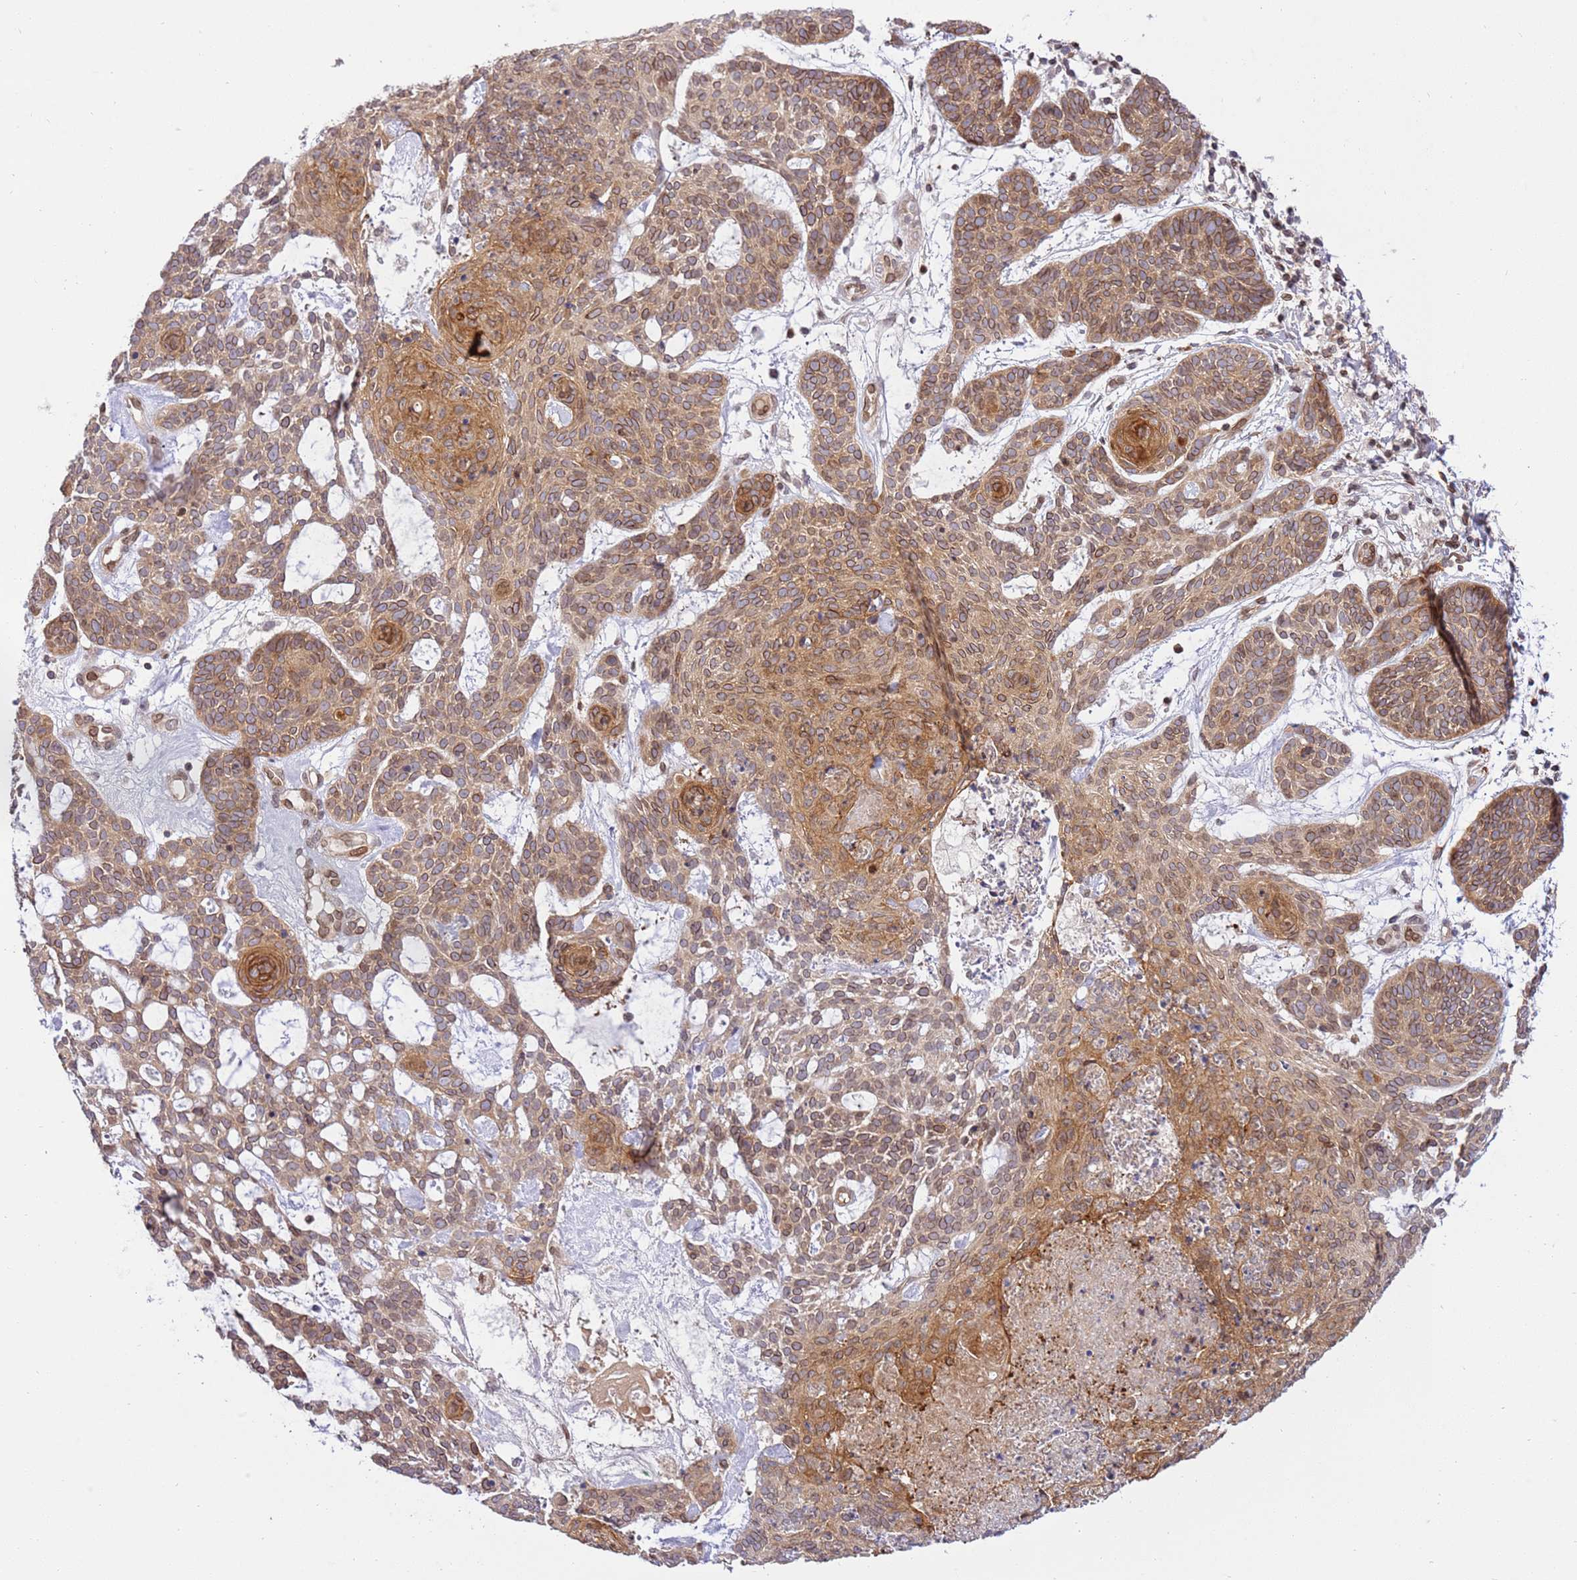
{"staining": {"intensity": "moderate", "quantity": "25%-75%", "location": "cytoplasmic/membranous"}, "tissue": "skin cancer", "cell_type": "Tumor cells", "image_type": "cancer", "snomed": [{"axis": "morphology", "description": "Basal cell carcinoma"}, {"axis": "topography", "description": "Skin"}], "caption": "Immunohistochemical staining of skin cancer shows medium levels of moderate cytoplasmic/membranous positivity in about 25%-75% of tumor cells.", "gene": "TRIM37", "patient": {"sex": "female", "age": 89}}